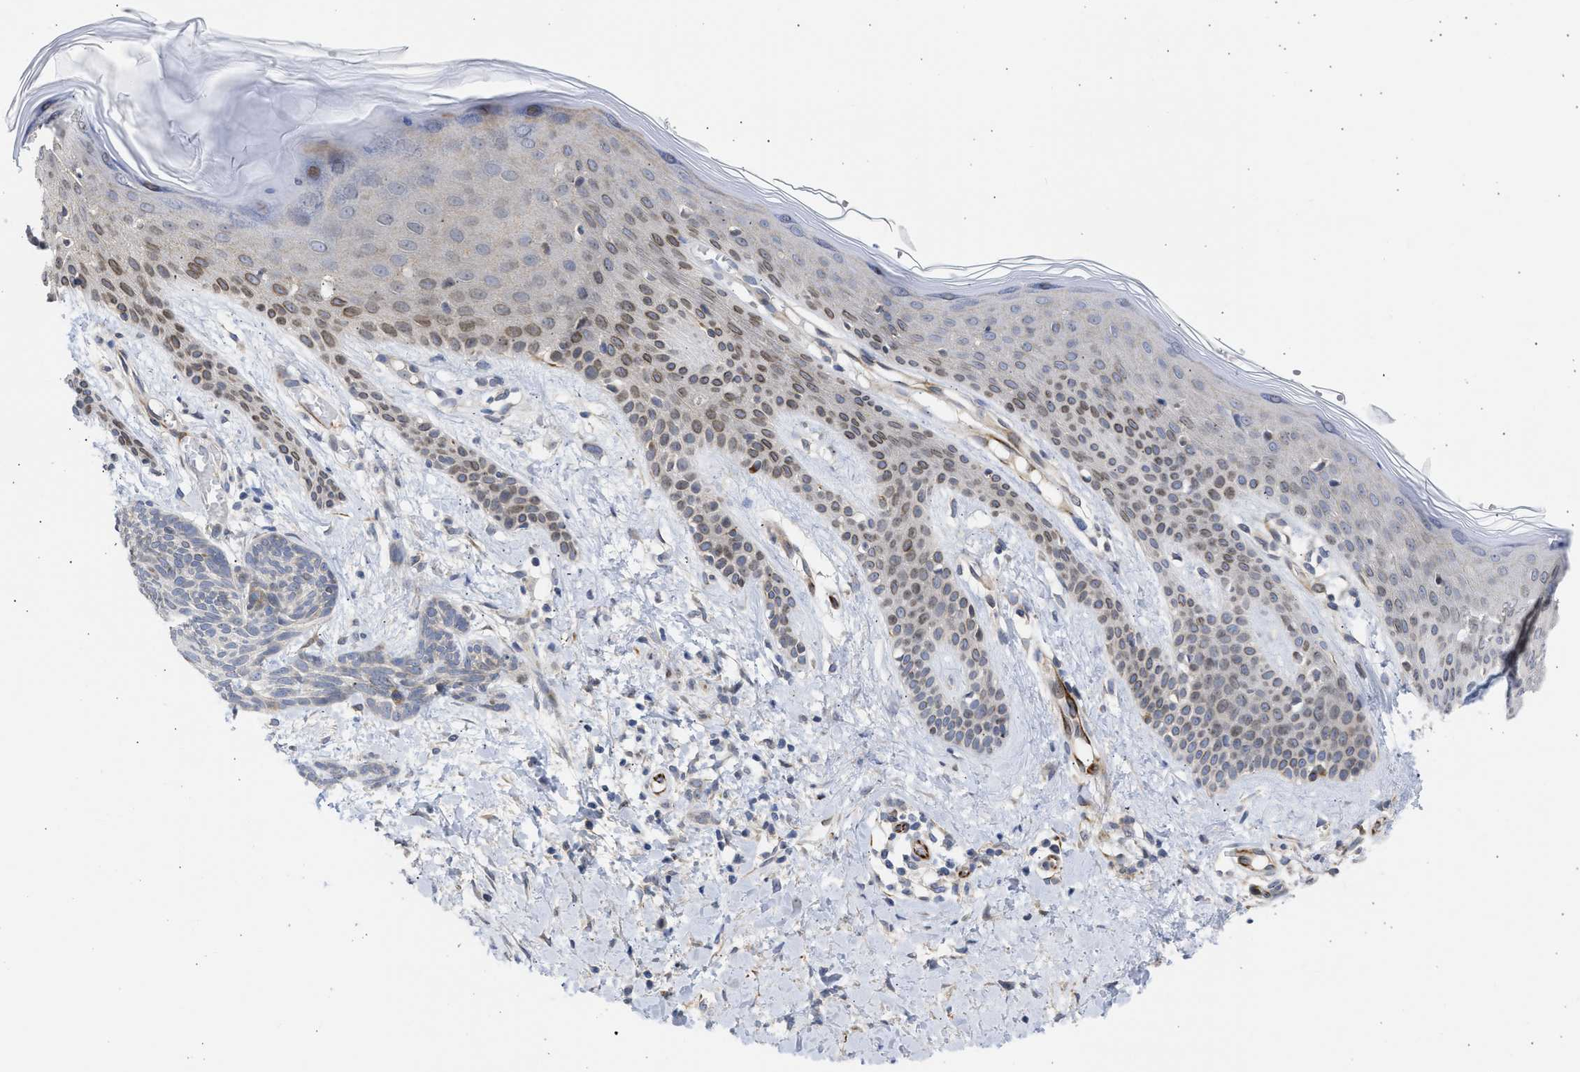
{"staining": {"intensity": "weak", "quantity": "<25%", "location": "cytoplasmic/membranous,nuclear"}, "tissue": "skin cancer", "cell_type": "Tumor cells", "image_type": "cancer", "snomed": [{"axis": "morphology", "description": "Basal cell carcinoma"}, {"axis": "topography", "description": "Skin"}], "caption": "This is a histopathology image of immunohistochemistry staining of skin basal cell carcinoma, which shows no expression in tumor cells.", "gene": "NUP35", "patient": {"sex": "female", "age": 59}}